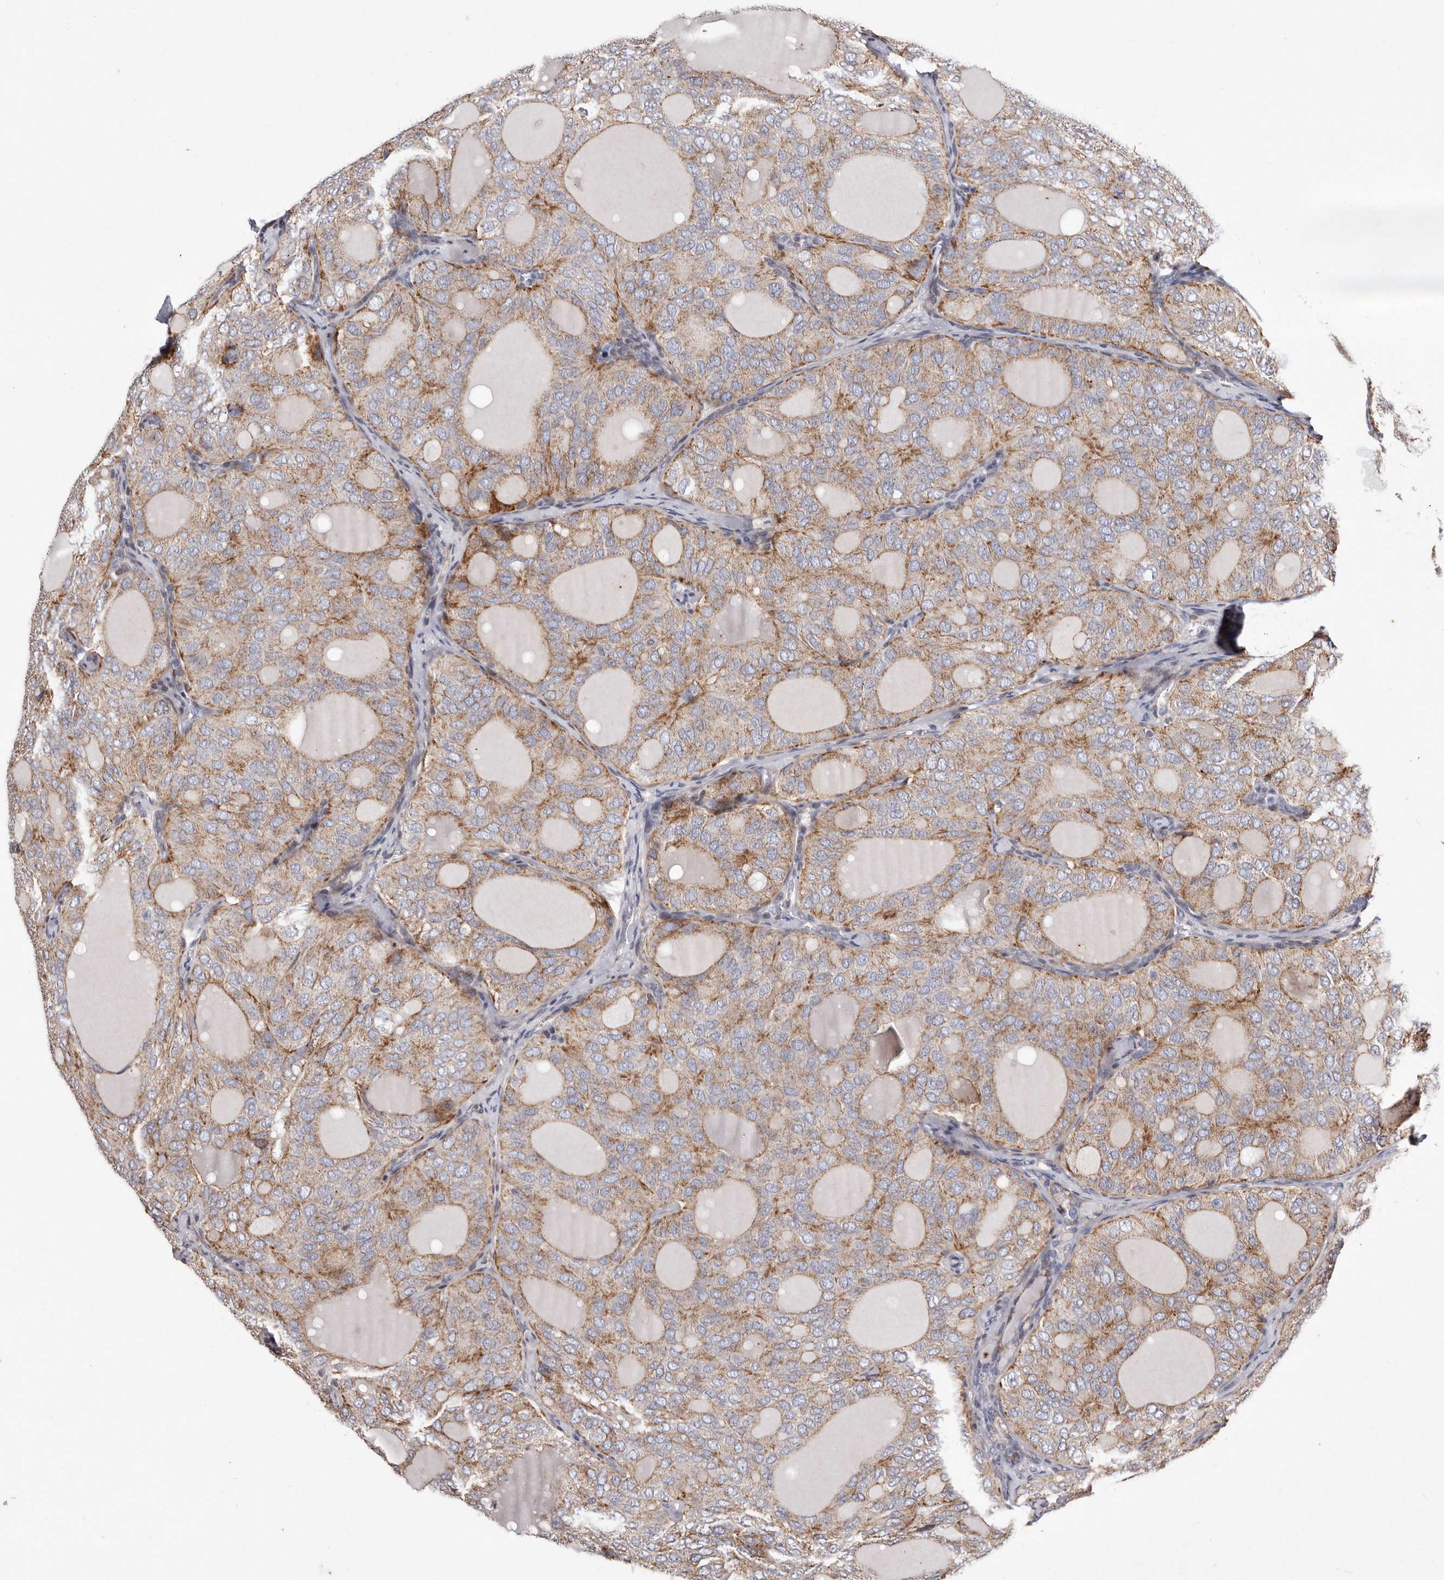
{"staining": {"intensity": "moderate", "quantity": ">75%", "location": "cytoplasmic/membranous"}, "tissue": "thyroid cancer", "cell_type": "Tumor cells", "image_type": "cancer", "snomed": [{"axis": "morphology", "description": "Follicular adenoma carcinoma, NOS"}, {"axis": "topography", "description": "Thyroid gland"}], "caption": "High-magnification brightfield microscopy of thyroid cancer stained with DAB (3,3'-diaminobenzidine) (brown) and counterstained with hematoxylin (blue). tumor cells exhibit moderate cytoplasmic/membranous positivity is appreciated in about>75% of cells.", "gene": "TIMM17B", "patient": {"sex": "male", "age": 75}}